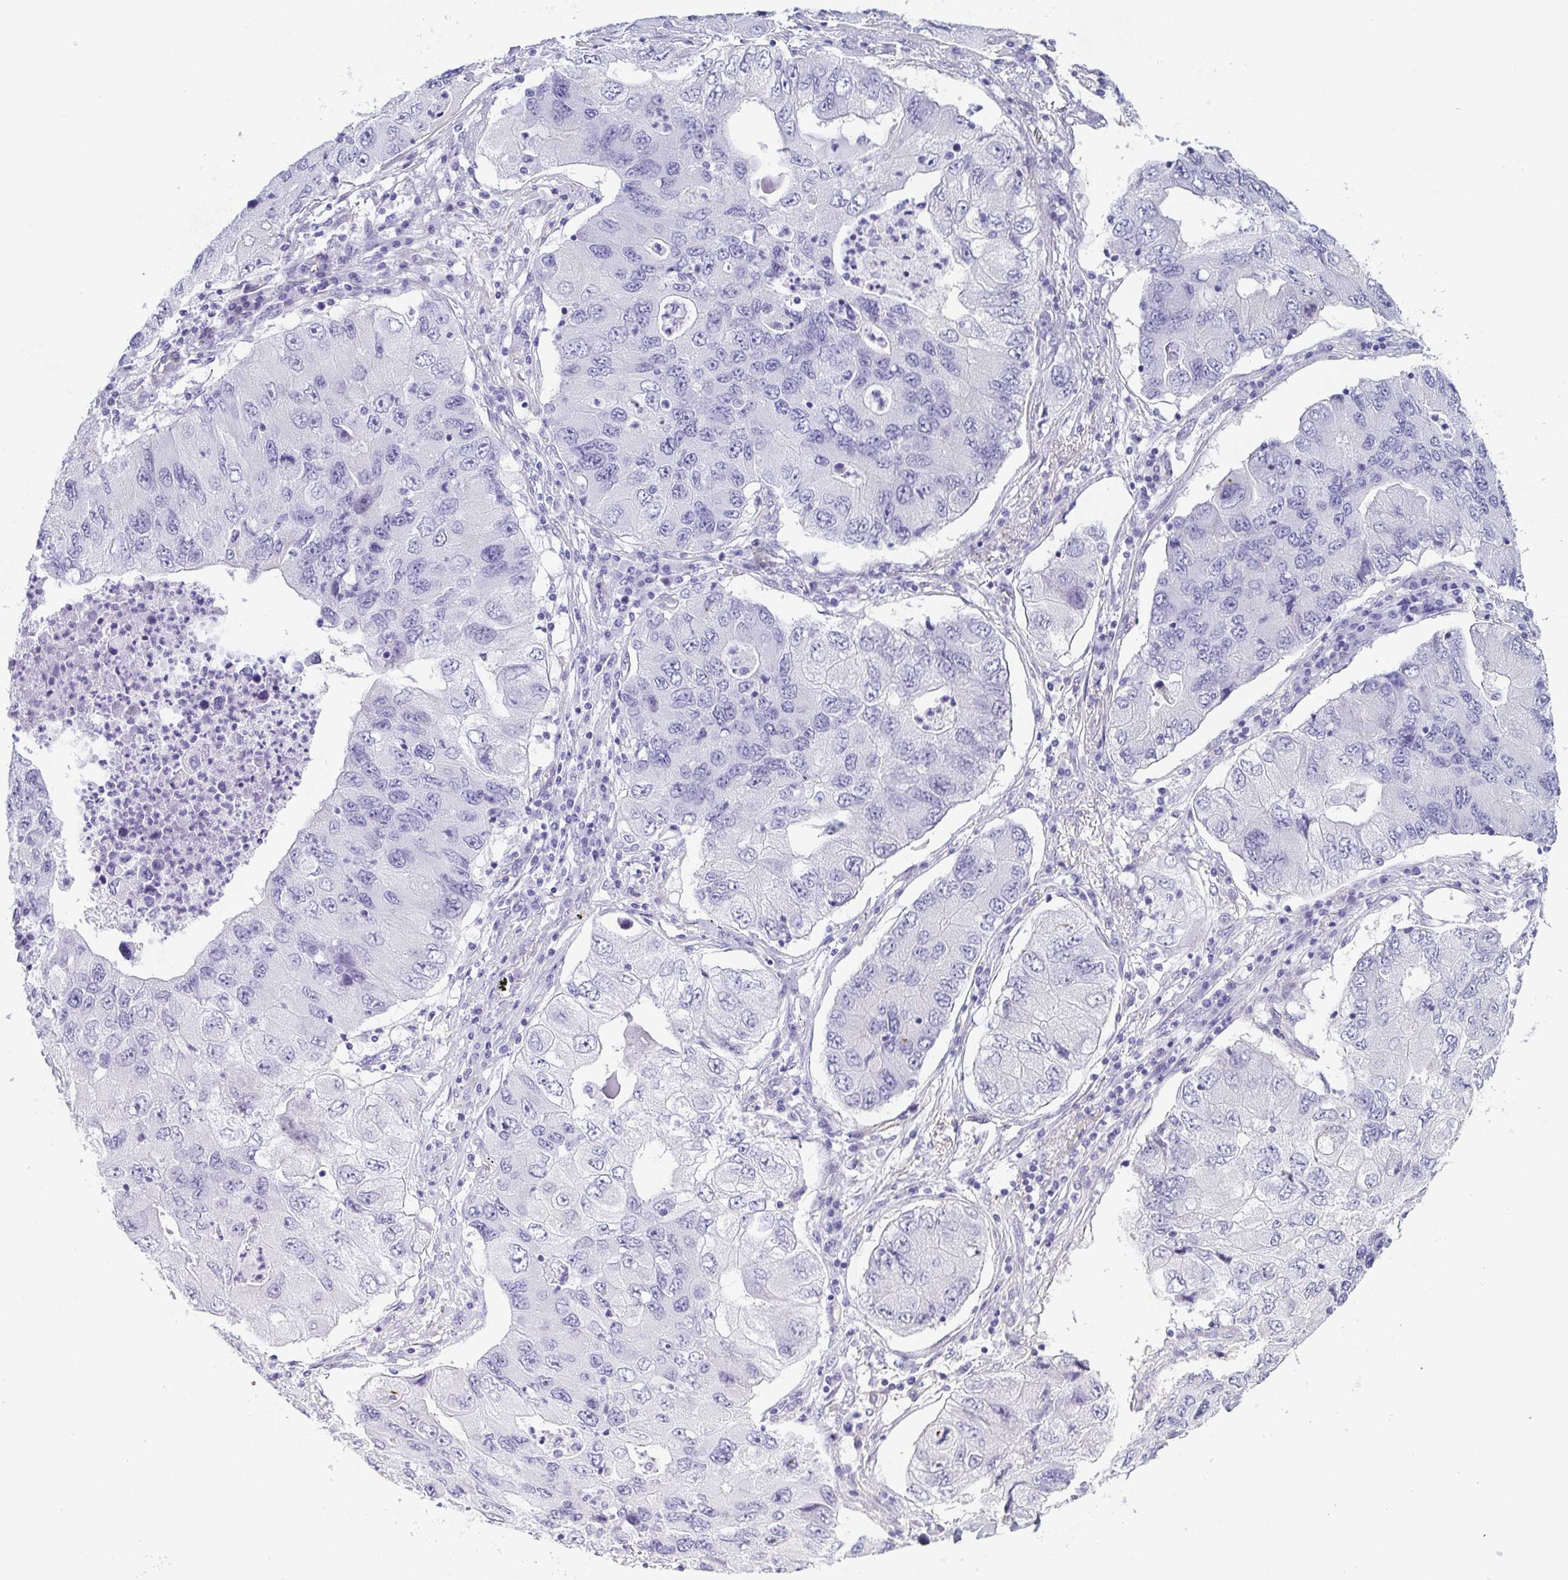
{"staining": {"intensity": "negative", "quantity": "none", "location": "none"}, "tissue": "lung cancer", "cell_type": "Tumor cells", "image_type": "cancer", "snomed": [{"axis": "morphology", "description": "Adenocarcinoma, NOS"}, {"axis": "morphology", "description": "Adenocarcinoma, metastatic, NOS"}, {"axis": "topography", "description": "Lymph node"}, {"axis": "topography", "description": "Lung"}], "caption": "DAB immunohistochemical staining of lung adenocarcinoma displays no significant staining in tumor cells.", "gene": "PRR4", "patient": {"sex": "female", "age": 54}}